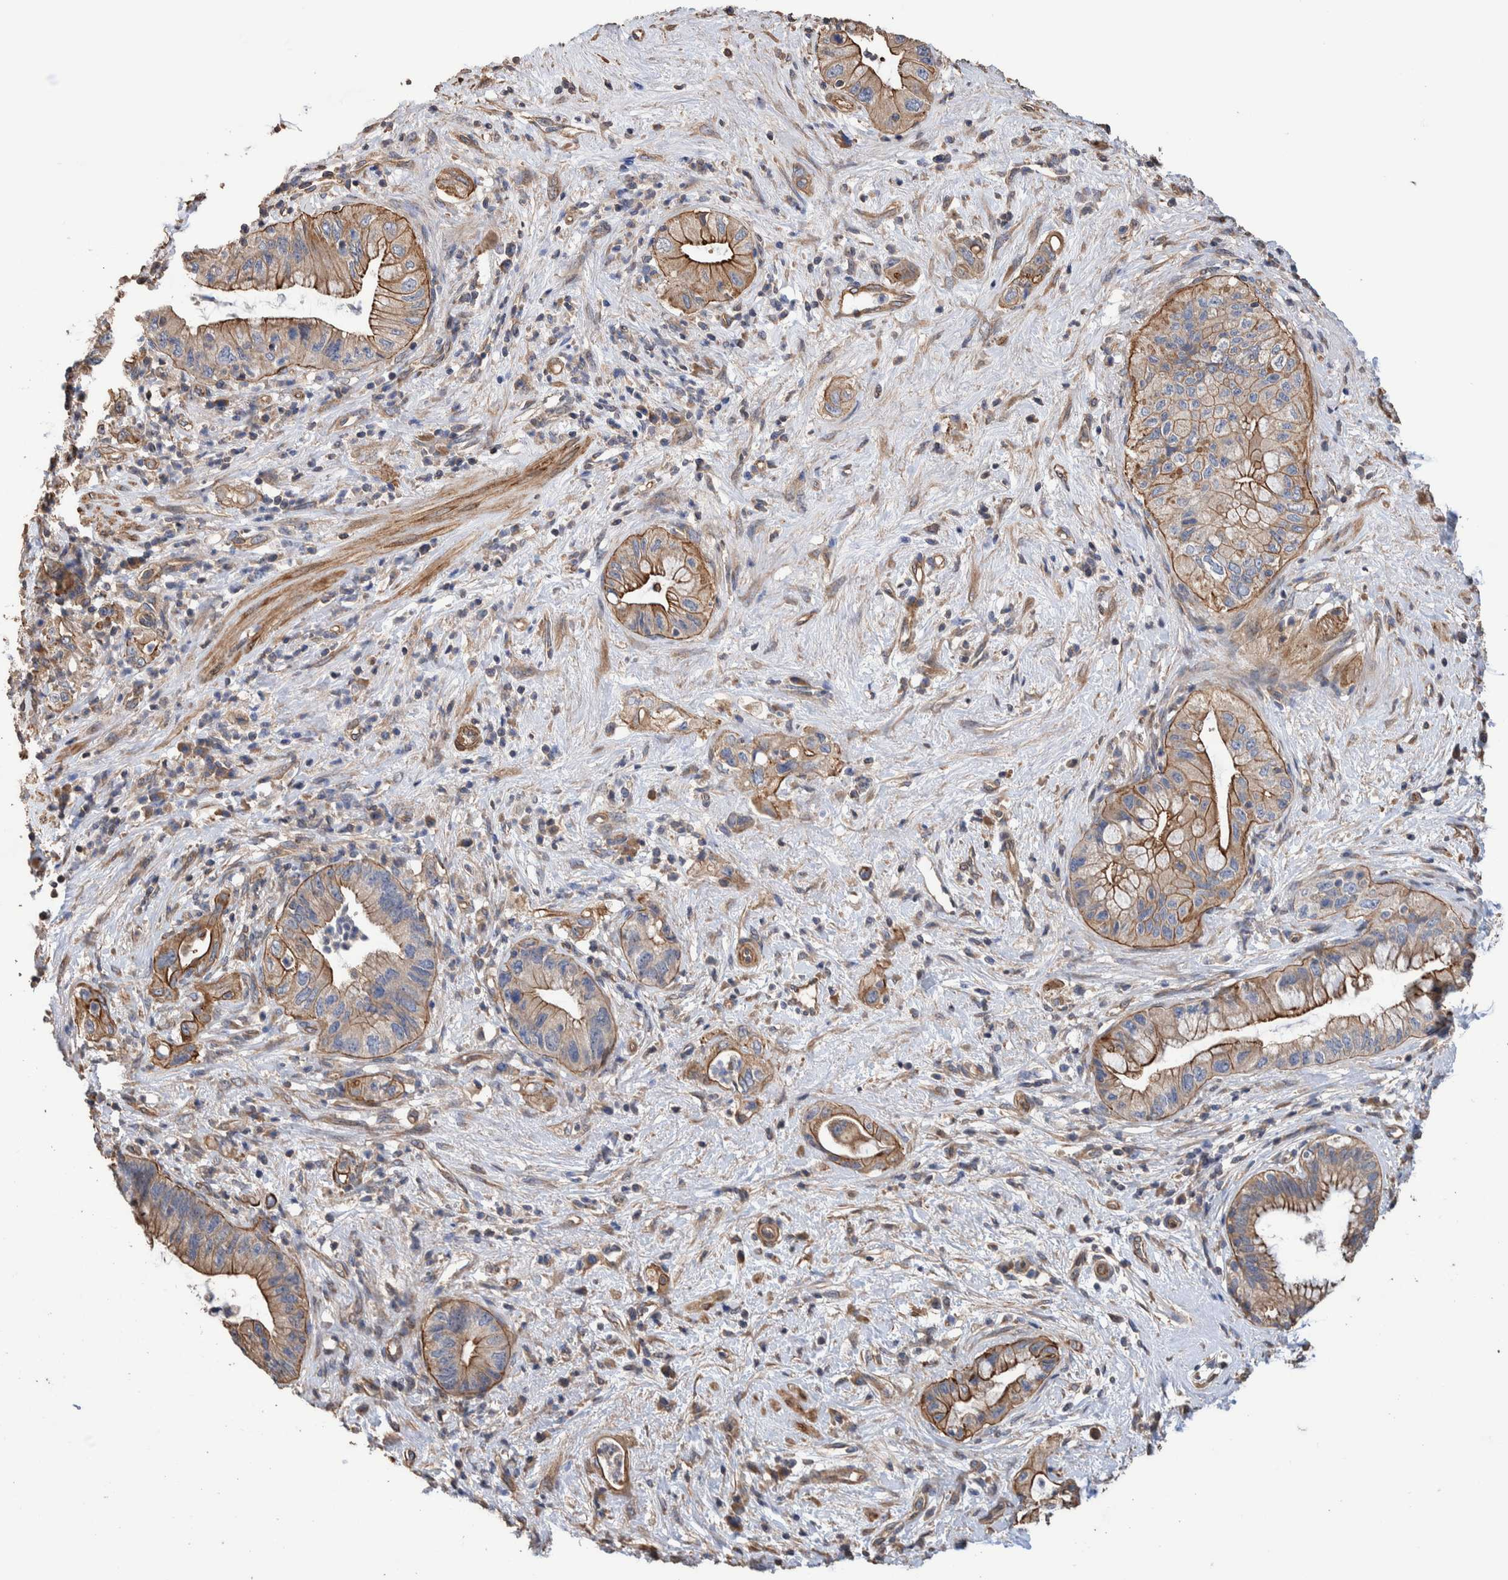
{"staining": {"intensity": "strong", "quantity": "<25%", "location": "cytoplasmic/membranous"}, "tissue": "pancreatic cancer", "cell_type": "Tumor cells", "image_type": "cancer", "snomed": [{"axis": "morphology", "description": "Adenocarcinoma, NOS"}, {"axis": "topography", "description": "Pancreas"}], "caption": "Pancreatic adenocarcinoma stained for a protein shows strong cytoplasmic/membranous positivity in tumor cells. (DAB (3,3'-diaminobenzidine) IHC with brightfield microscopy, high magnification).", "gene": "SLC45A4", "patient": {"sex": "female", "age": 73}}